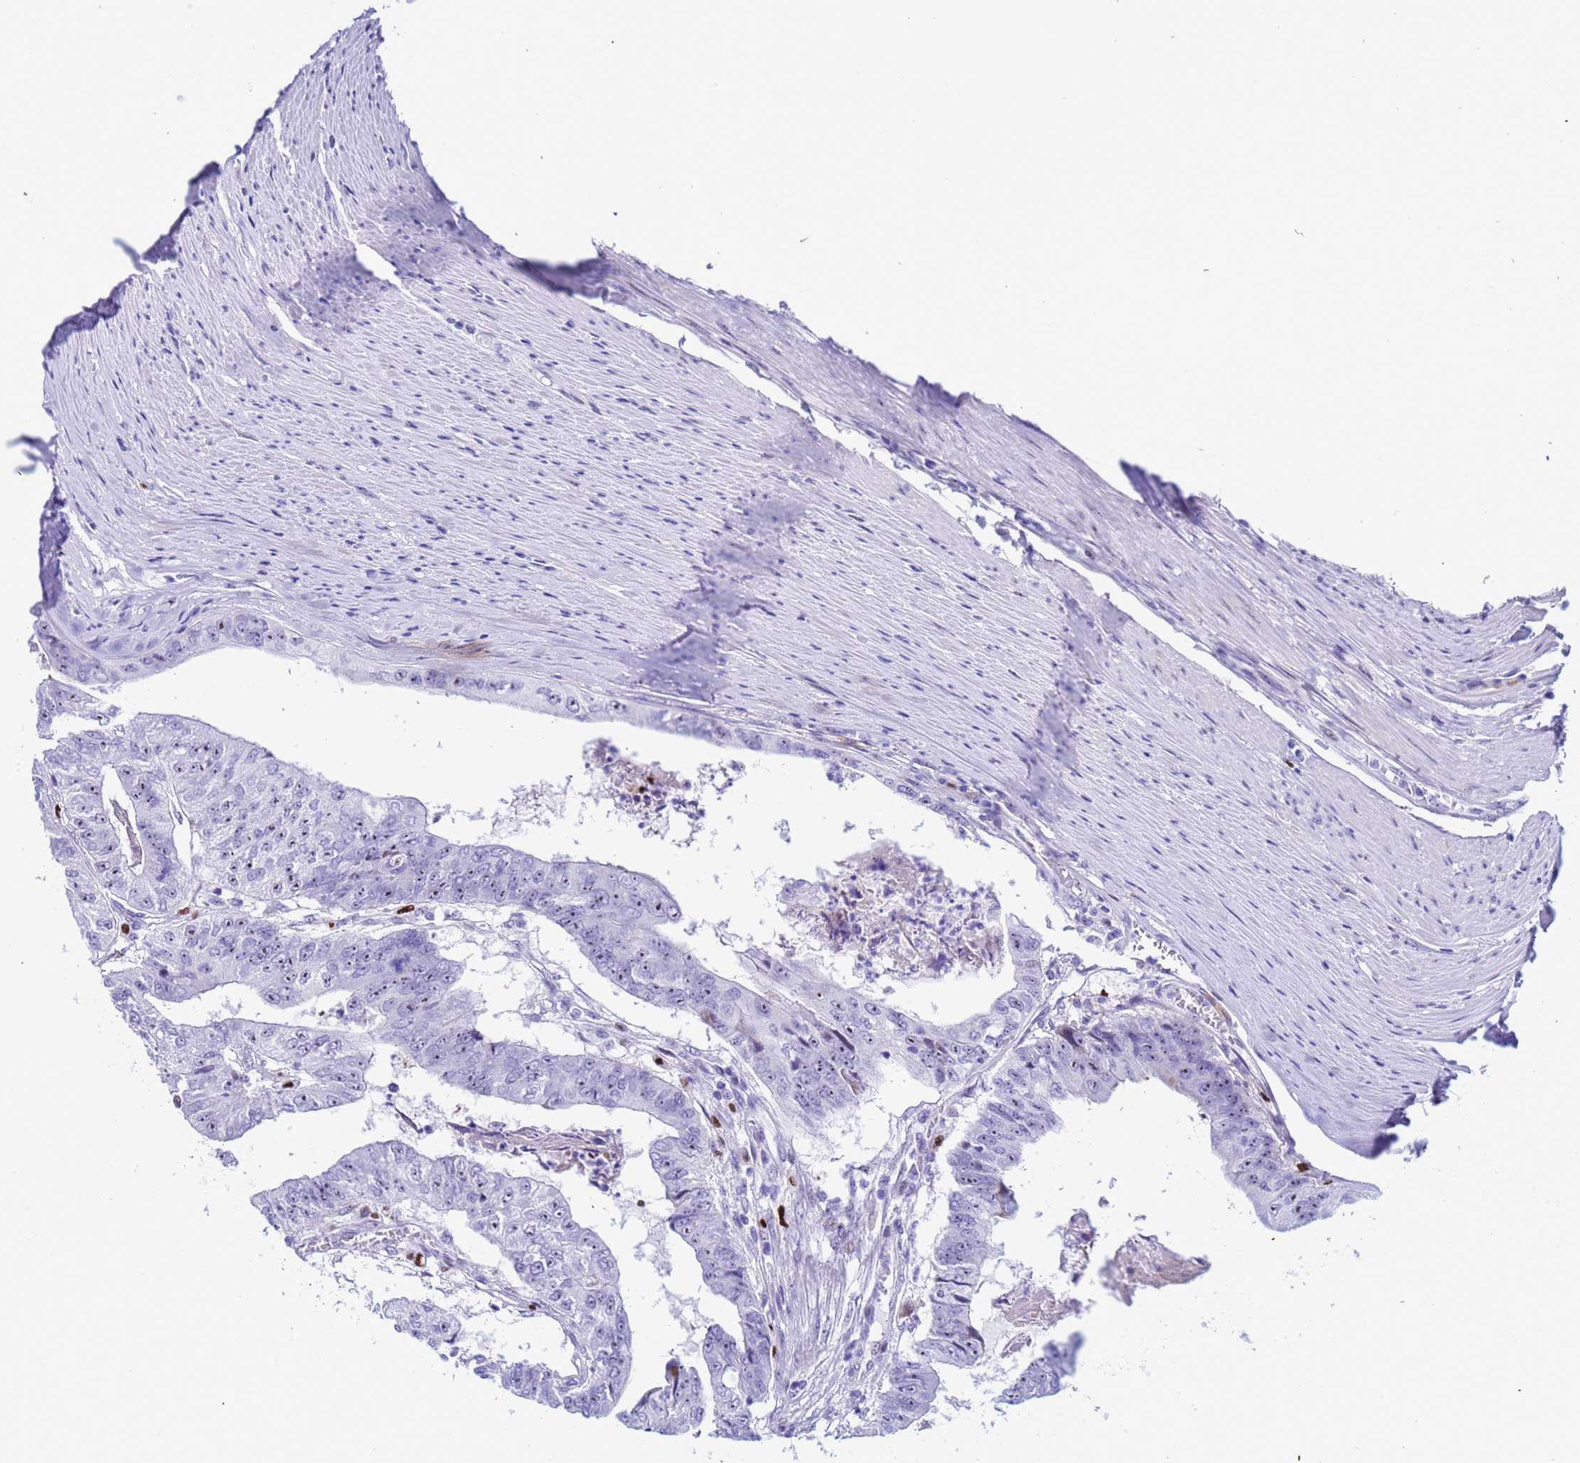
{"staining": {"intensity": "negative", "quantity": "none", "location": "none"}, "tissue": "colorectal cancer", "cell_type": "Tumor cells", "image_type": "cancer", "snomed": [{"axis": "morphology", "description": "Adenocarcinoma, NOS"}, {"axis": "topography", "description": "Colon"}], "caption": "This is a photomicrograph of immunohistochemistry staining of adenocarcinoma (colorectal), which shows no expression in tumor cells.", "gene": "POP5", "patient": {"sex": "female", "age": 67}}